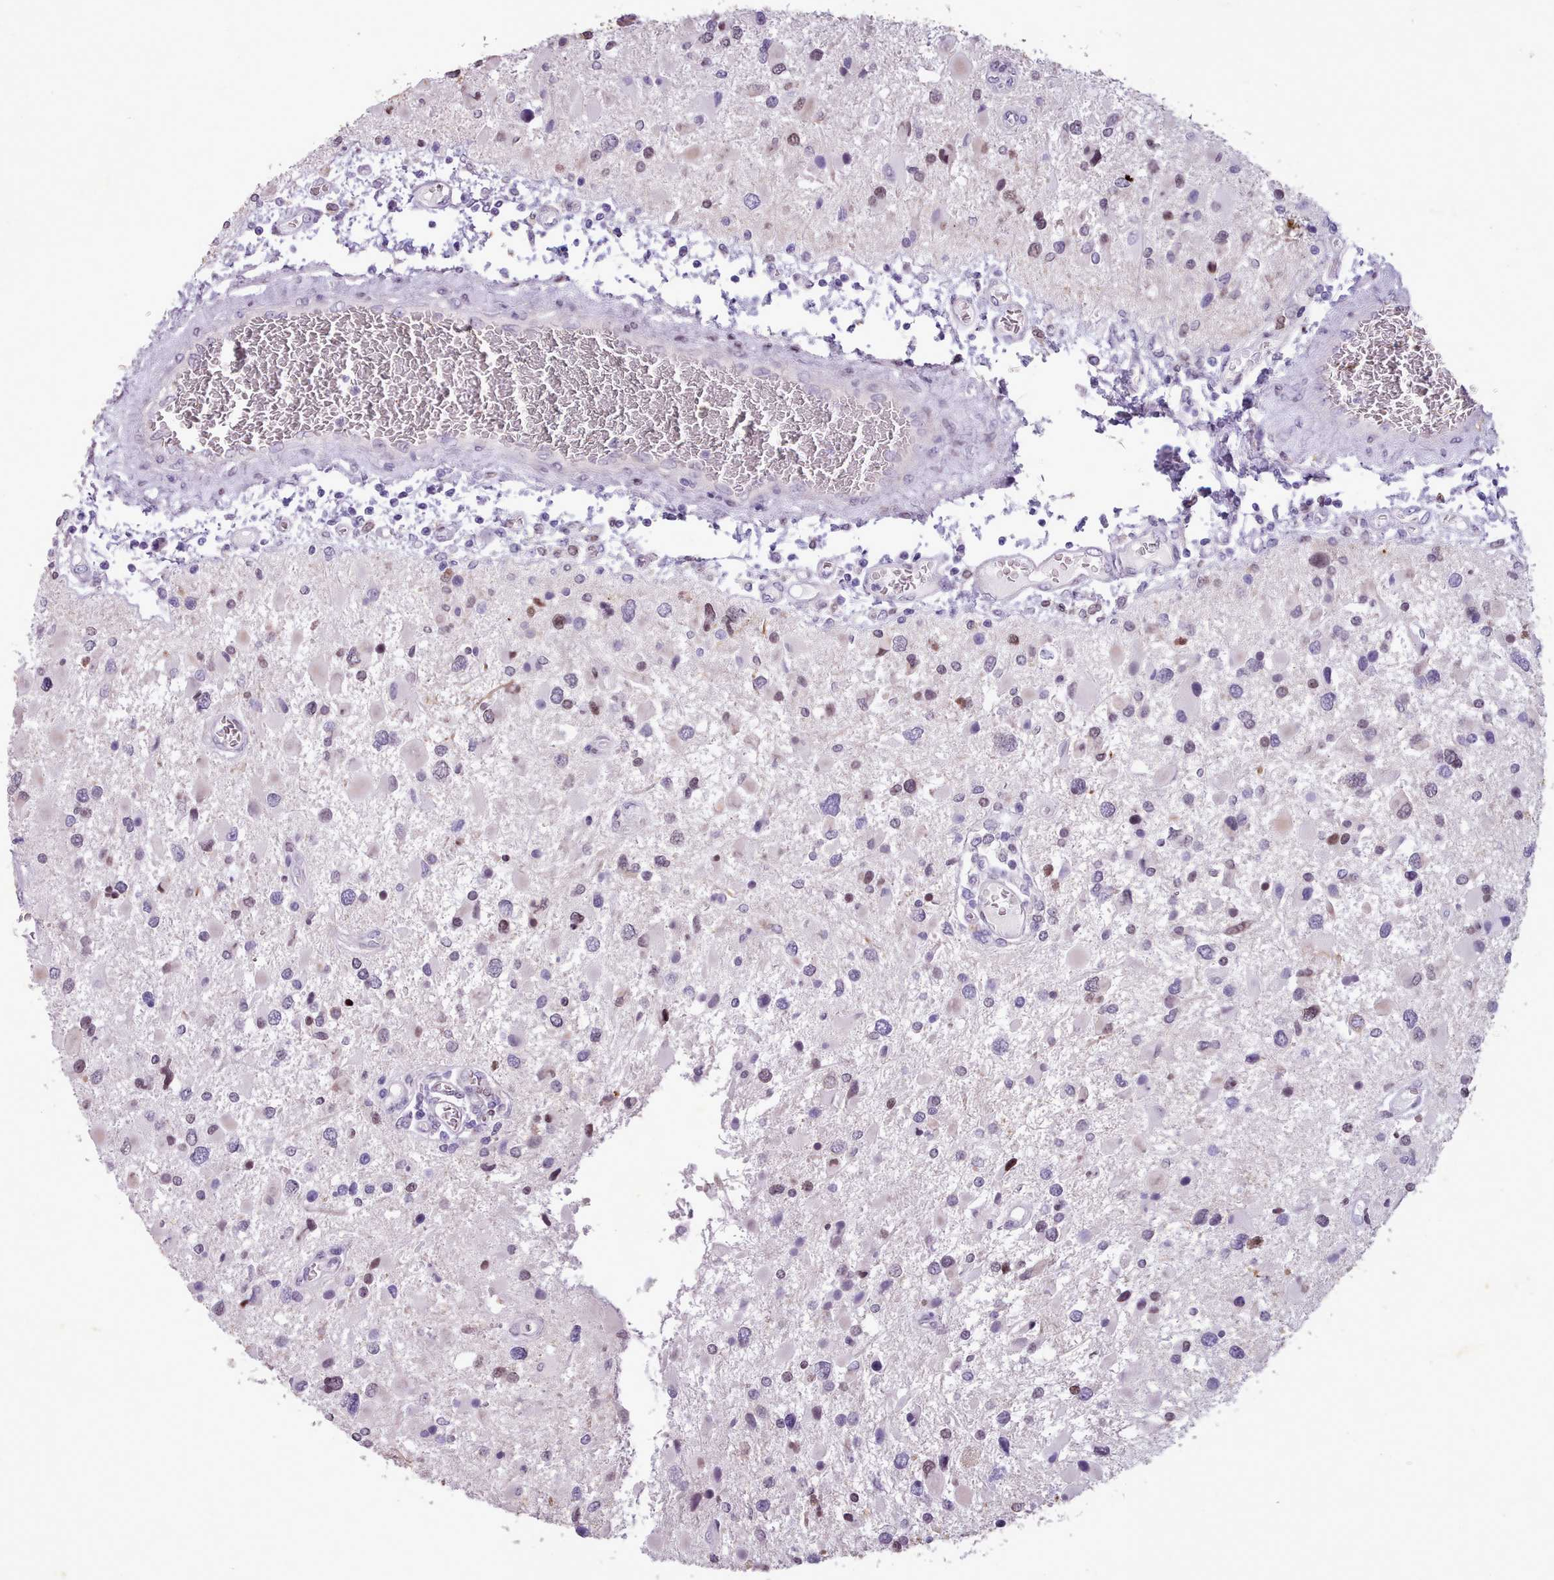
{"staining": {"intensity": "moderate", "quantity": "<25%", "location": "nuclear"}, "tissue": "glioma", "cell_type": "Tumor cells", "image_type": "cancer", "snomed": [{"axis": "morphology", "description": "Glioma, malignant, High grade"}, {"axis": "topography", "description": "Brain"}], "caption": "Brown immunohistochemical staining in human malignant glioma (high-grade) displays moderate nuclear expression in approximately <25% of tumor cells. The staining was performed using DAB to visualize the protein expression in brown, while the nuclei were stained in blue with hematoxylin (Magnification: 20x).", "gene": "KCNT2", "patient": {"sex": "male", "age": 53}}